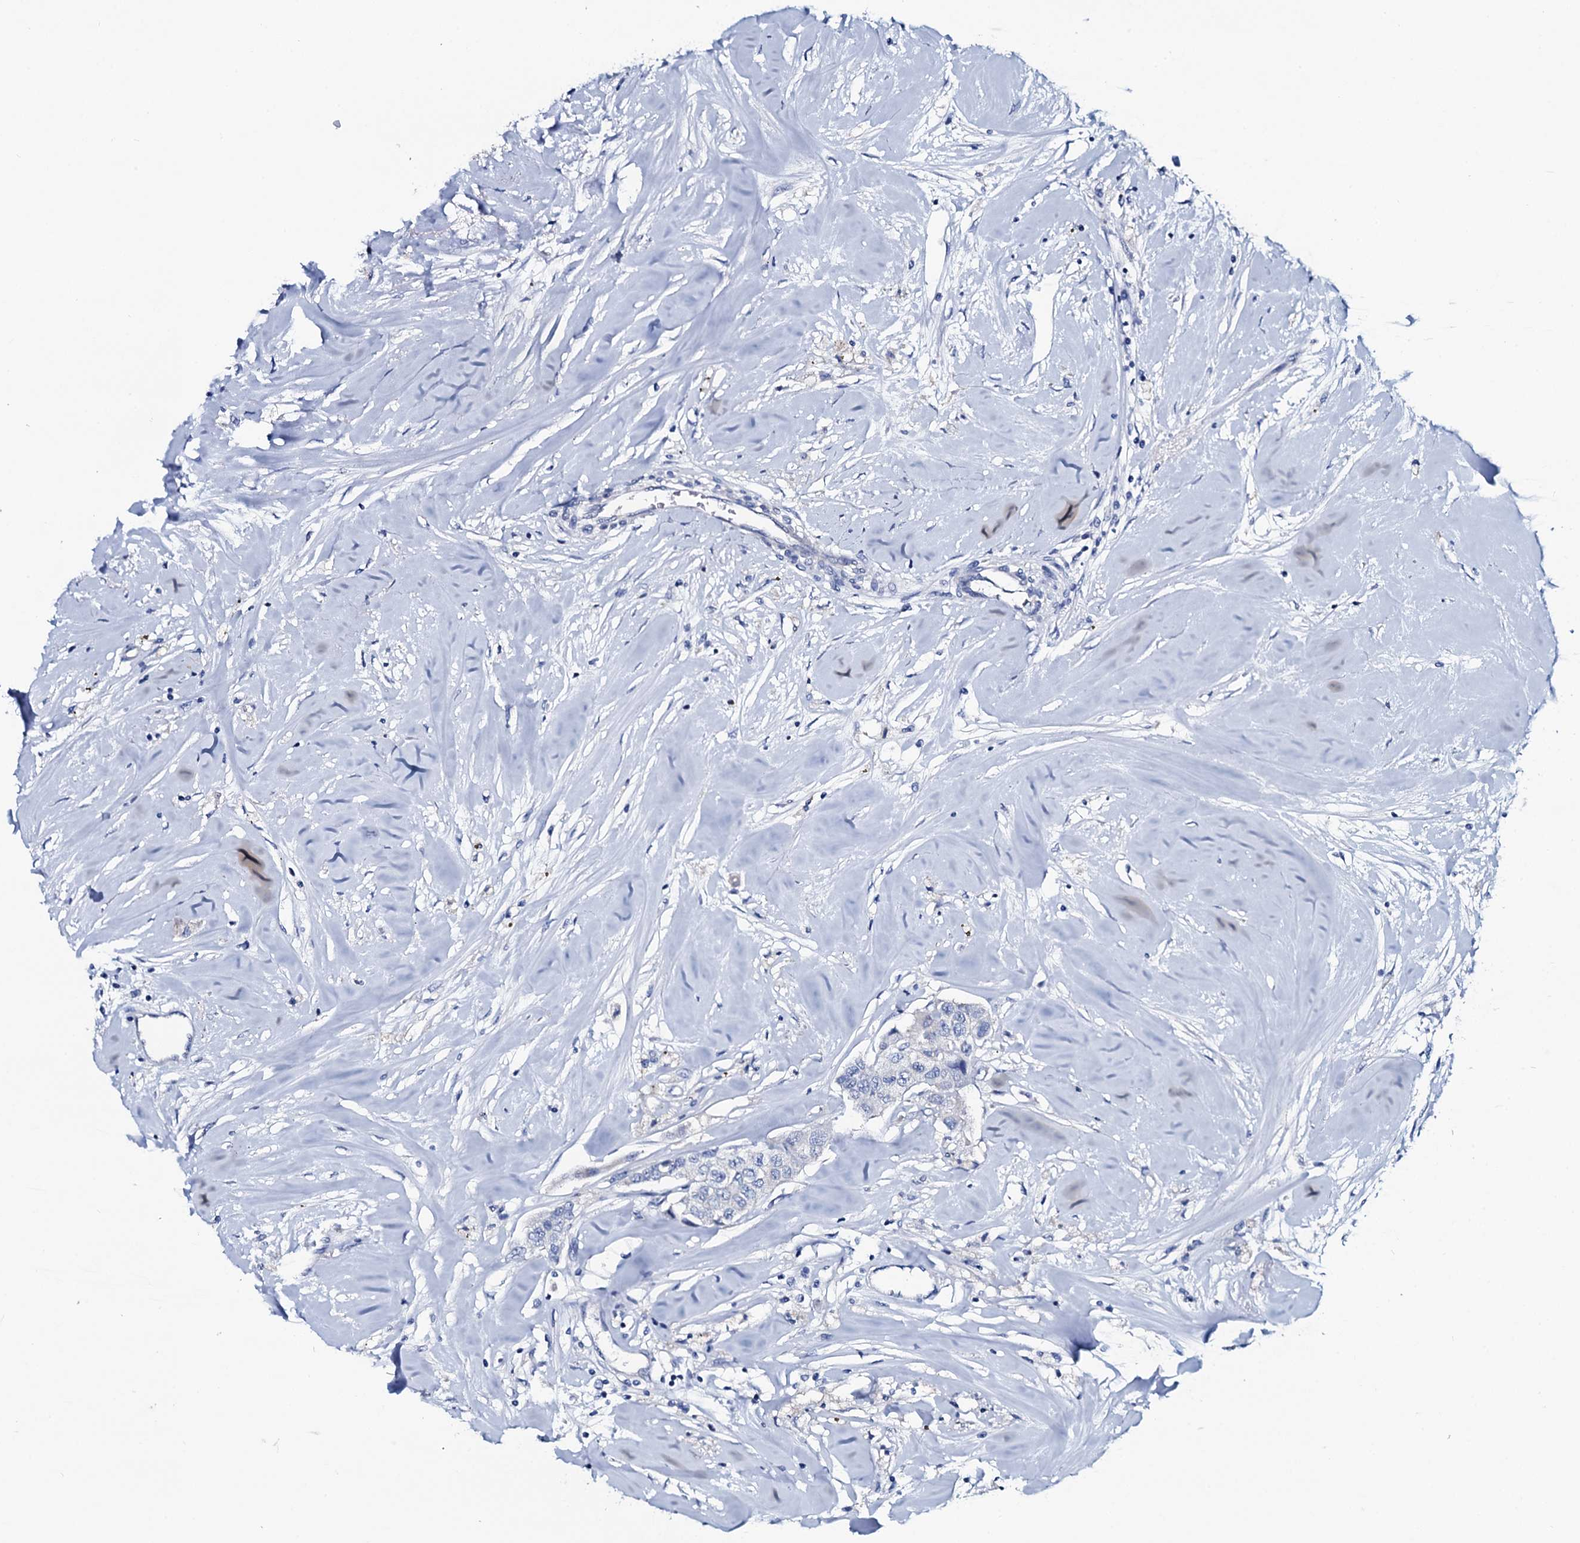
{"staining": {"intensity": "negative", "quantity": "none", "location": "none"}, "tissue": "breast cancer", "cell_type": "Tumor cells", "image_type": "cancer", "snomed": [{"axis": "morphology", "description": "Duct carcinoma"}, {"axis": "topography", "description": "Breast"}], "caption": "Immunohistochemical staining of human breast cancer (intraductal carcinoma) displays no significant expression in tumor cells.", "gene": "GYS2", "patient": {"sex": "female", "age": 80}}